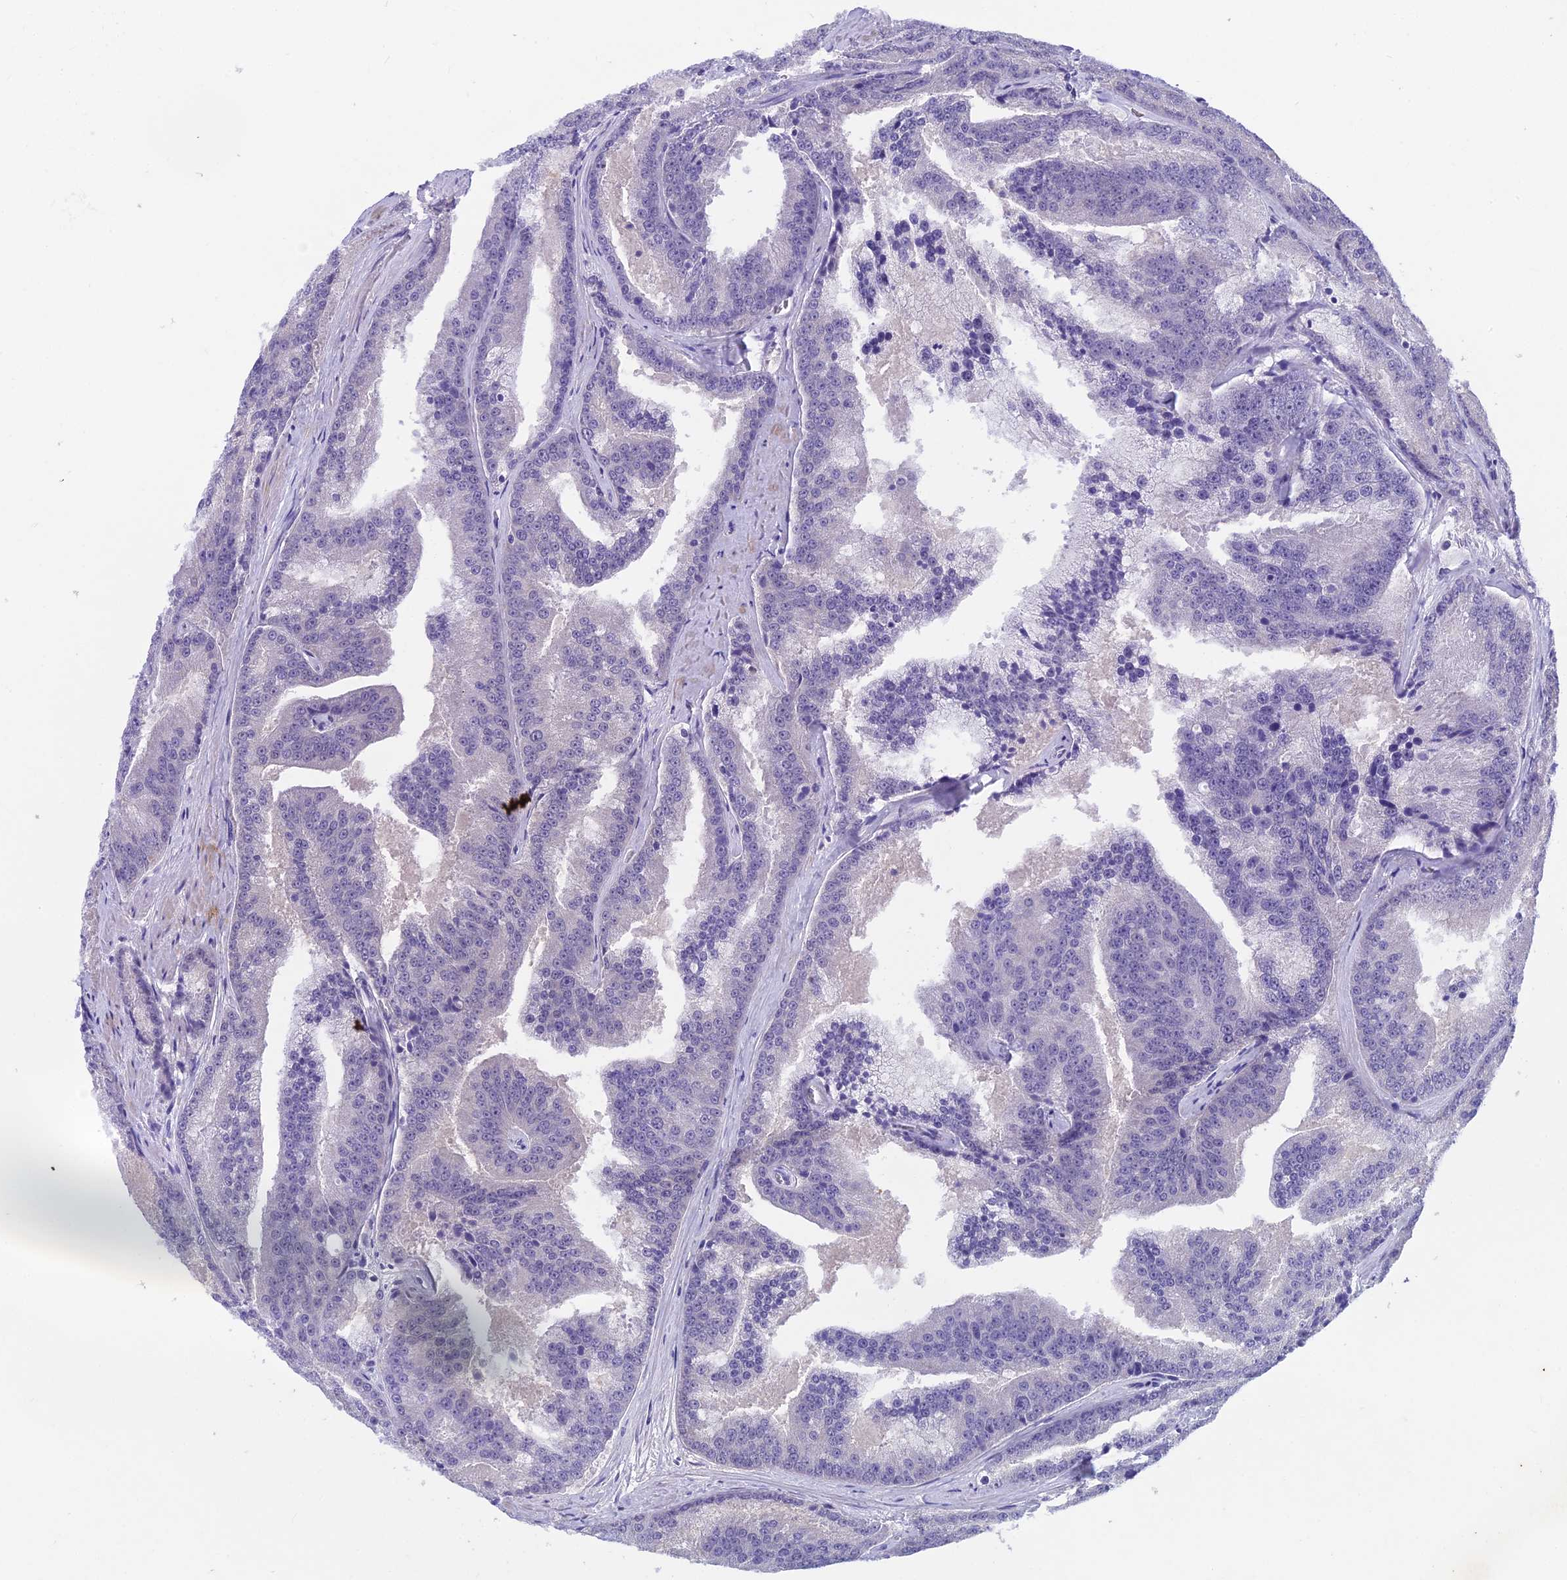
{"staining": {"intensity": "negative", "quantity": "none", "location": "none"}, "tissue": "prostate cancer", "cell_type": "Tumor cells", "image_type": "cancer", "snomed": [{"axis": "morphology", "description": "Adenocarcinoma, High grade"}, {"axis": "topography", "description": "Prostate"}], "caption": "Tumor cells show no significant positivity in prostate cancer.", "gene": "GRWD1", "patient": {"sex": "male", "age": 61}}